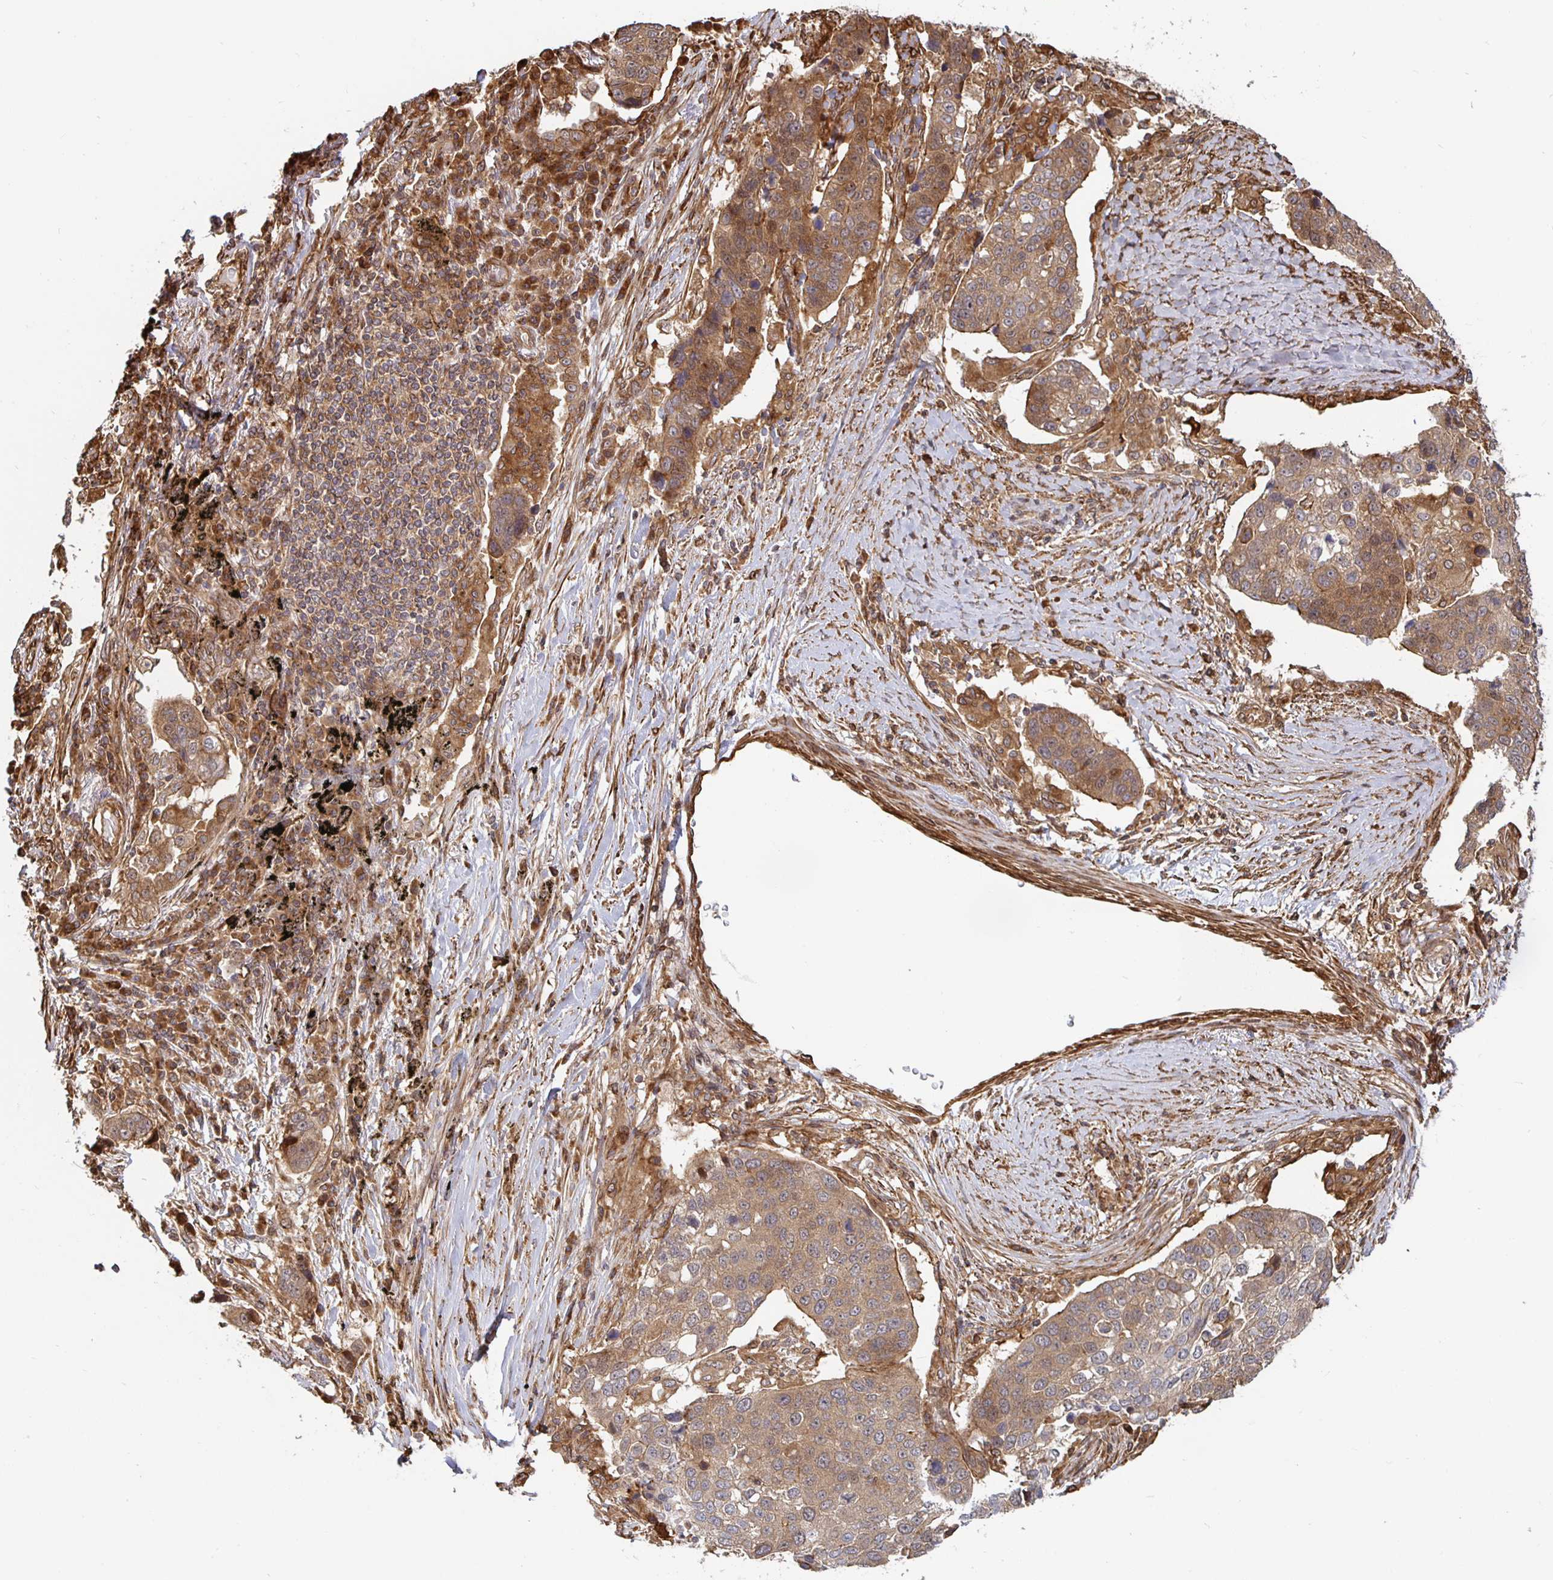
{"staining": {"intensity": "moderate", "quantity": ">75%", "location": "cytoplasmic/membranous,nuclear"}, "tissue": "lung cancer", "cell_type": "Tumor cells", "image_type": "cancer", "snomed": [{"axis": "morphology", "description": "Squamous cell carcinoma, NOS"}, {"axis": "topography", "description": "Lymph node"}, {"axis": "topography", "description": "Lung"}], "caption": "Squamous cell carcinoma (lung) stained with a protein marker reveals moderate staining in tumor cells.", "gene": "STRAP", "patient": {"sex": "male", "age": 61}}